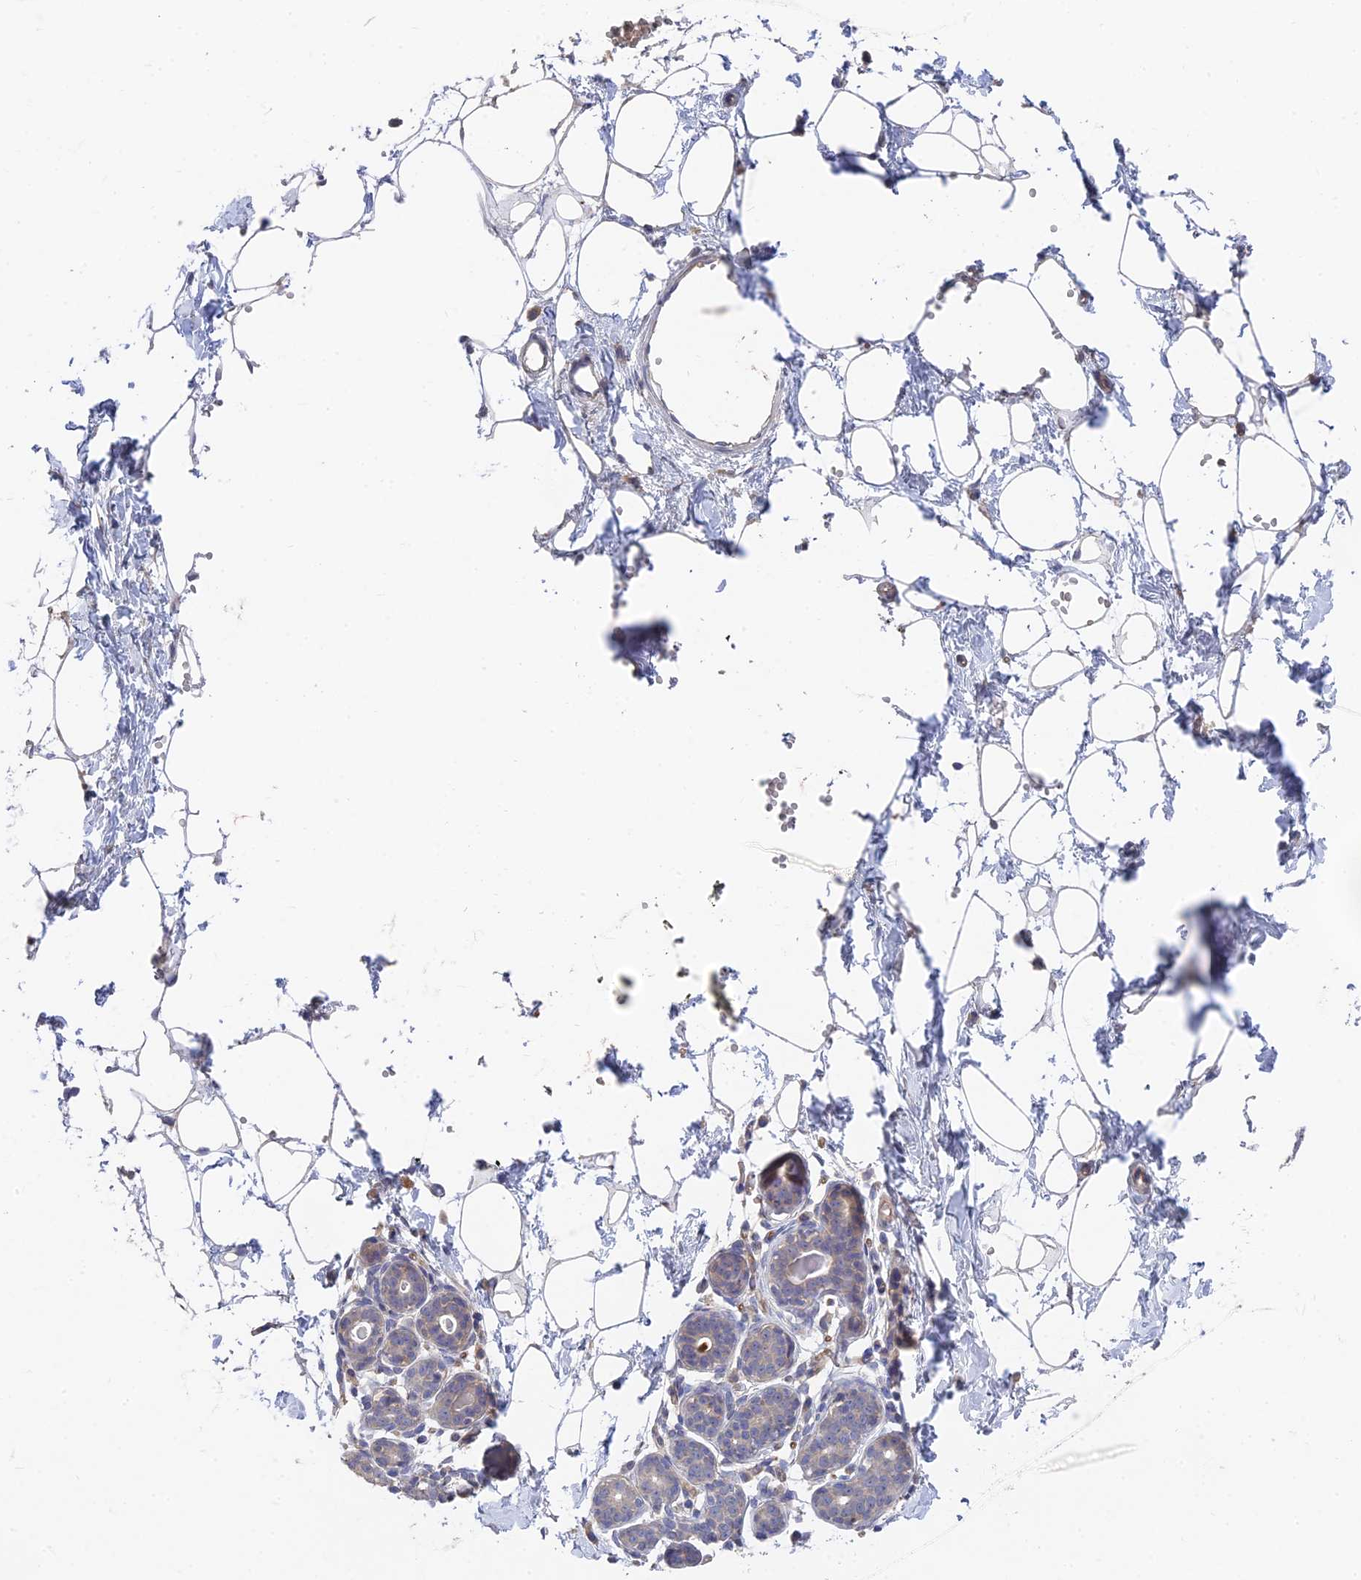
{"staining": {"intensity": "negative", "quantity": "none", "location": "none"}, "tissue": "breast", "cell_type": "Adipocytes", "image_type": "normal", "snomed": [{"axis": "morphology", "description": "Normal tissue, NOS"}, {"axis": "morphology", "description": "Adenoma, NOS"}, {"axis": "topography", "description": "Breast"}], "caption": "IHC image of normal breast: human breast stained with DAB (3,3'-diaminobenzidine) shows no significant protein staining in adipocytes. (Brightfield microscopy of DAB immunohistochemistry (IHC) at high magnification).", "gene": "ARRDC1", "patient": {"sex": "female", "age": 23}}